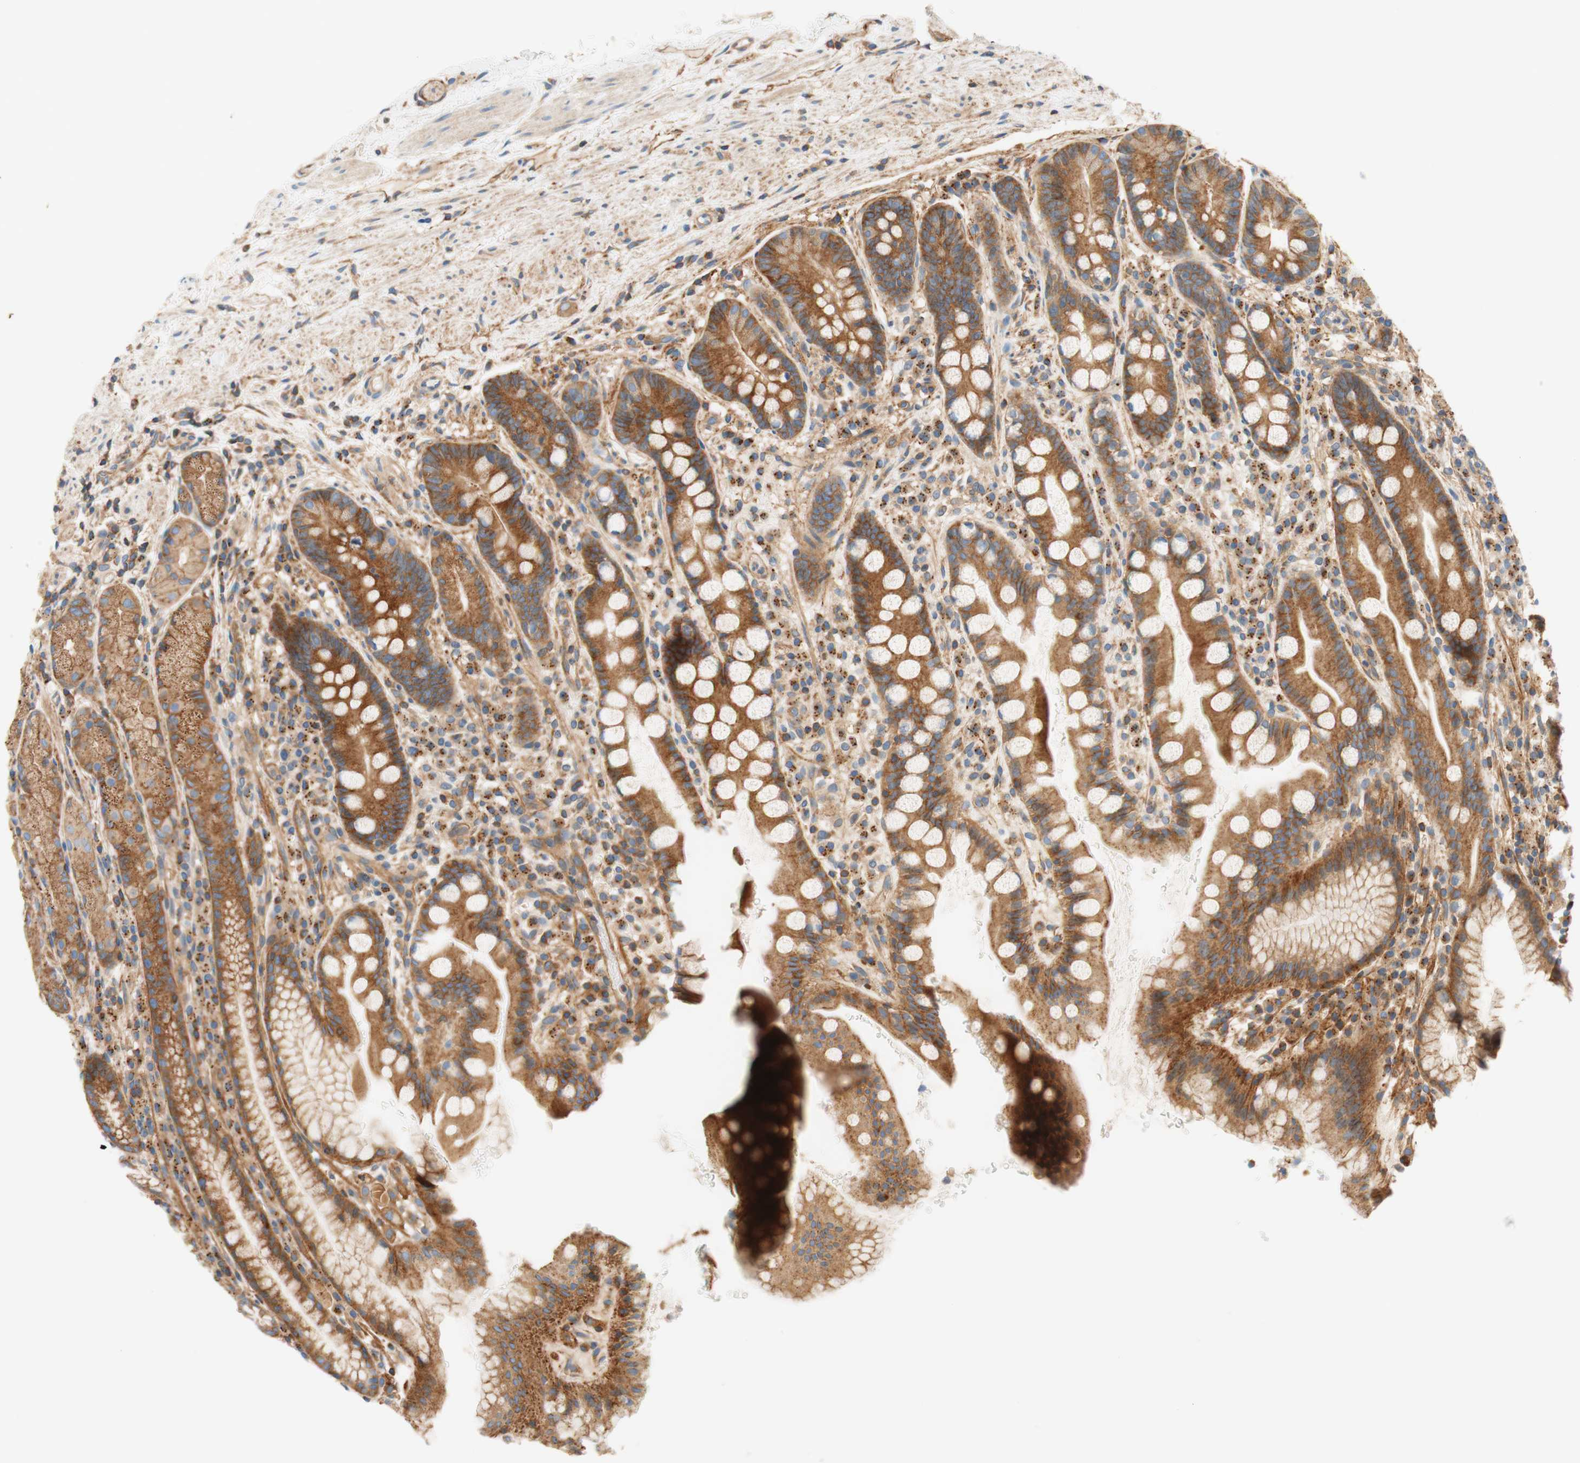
{"staining": {"intensity": "moderate", "quantity": ">75%", "location": "cytoplasmic/membranous"}, "tissue": "stomach", "cell_type": "Glandular cells", "image_type": "normal", "snomed": [{"axis": "morphology", "description": "Normal tissue, NOS"}, {"axis": "topography", "description": "Stomach, lower"}], "caption": "Immunohistochemistry (IHC) histopathology image of unremarkable stomach: human stomach stained using immunohistochemistry reveals medium levels of moderate protein expression localized specifically in the cytoplasmic/membranous of glandular cells, appearing as a cytoplasmic/membranous brown color.", "gene": "VPS26A", "patient": {"sex": "male", "age": 52}}